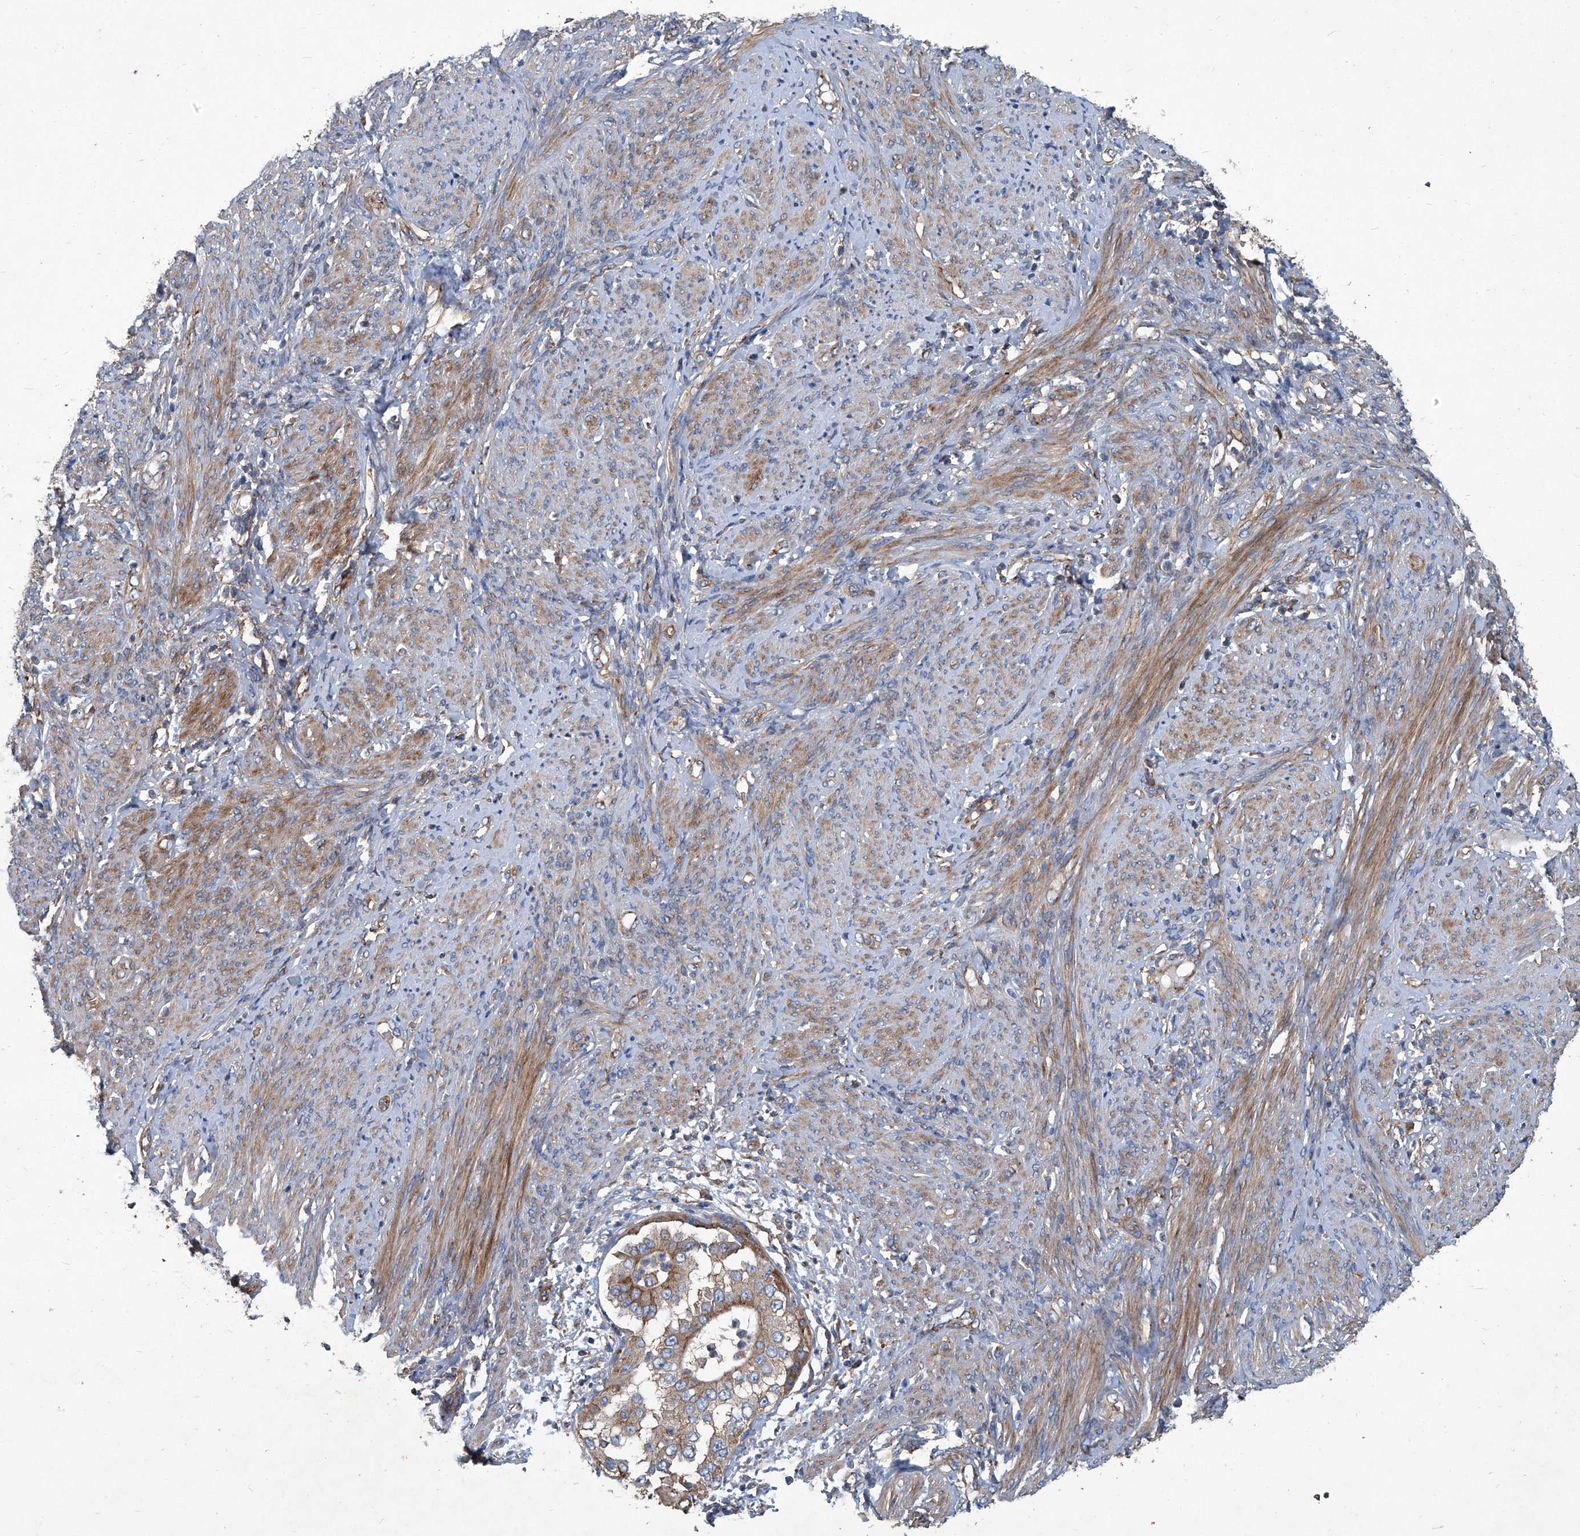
{"staining": {"intensity": "moderate", "quantity": ">75%", "location": "cytoplasmic/membranous"}, "tissue": "endometrial cancer", "cell_type": "Tumor cells", "image_type": "cancer", "snomed": [{"axis": "morphology", "description": "Adenocarcinoma, NOS"}, {"axis": "topography", "description": "Endometrium"}], "caption": "The micrograph shows a brown stain indicating the presence of a protein in the cytoplasmic/membranous of tumor cells in endometrial adenocarcinoma. The staining is performed using DAB (3,3'-diaminobenzidine) brown chromogen to label protein expression. The nuclei are counter-stained blue using hematoxylin.", "gene": "PIGH", "patient": {"sex": "female", "age": 85}}